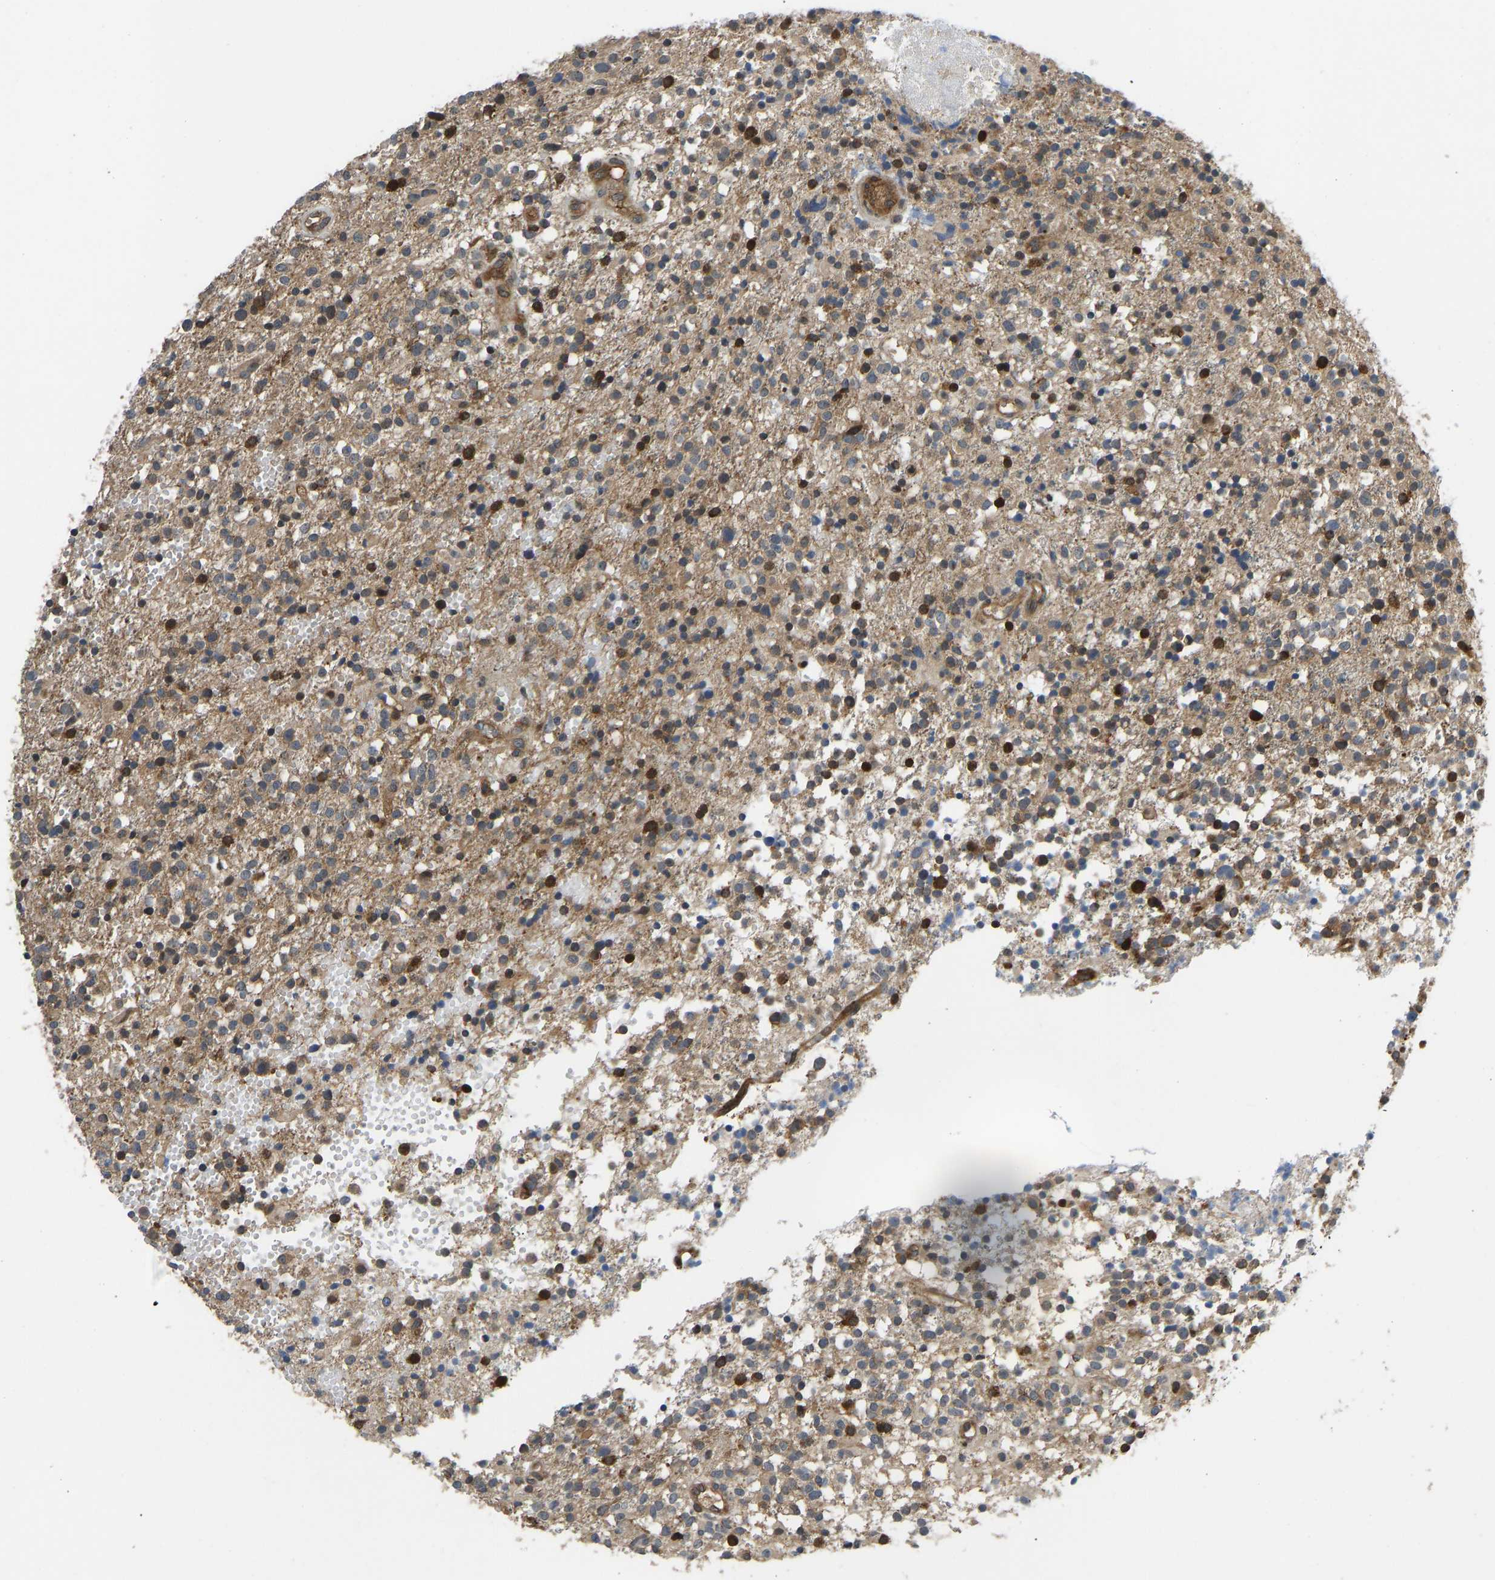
{"staining": {"intensity": "moderate", "quantity": ">75%", "location": "cytoplasmic/membranous"}, "tissue": "glioma", "cell_type": "Tumor cells", "image_type": "cancer", "snomed": [{"axis": "morphology", "description": "Glioma, malignant, High grade"}, {"axis": "topography", "description": "Brain"}], "caption": "The photomicrograph reveals staining of glioma, revealing moderate cytoplasmic/membranous protein staining (brown color) within tumor cells.", "gene": "RASGRF2", "patient": {"sex": "female", "age": 59}}